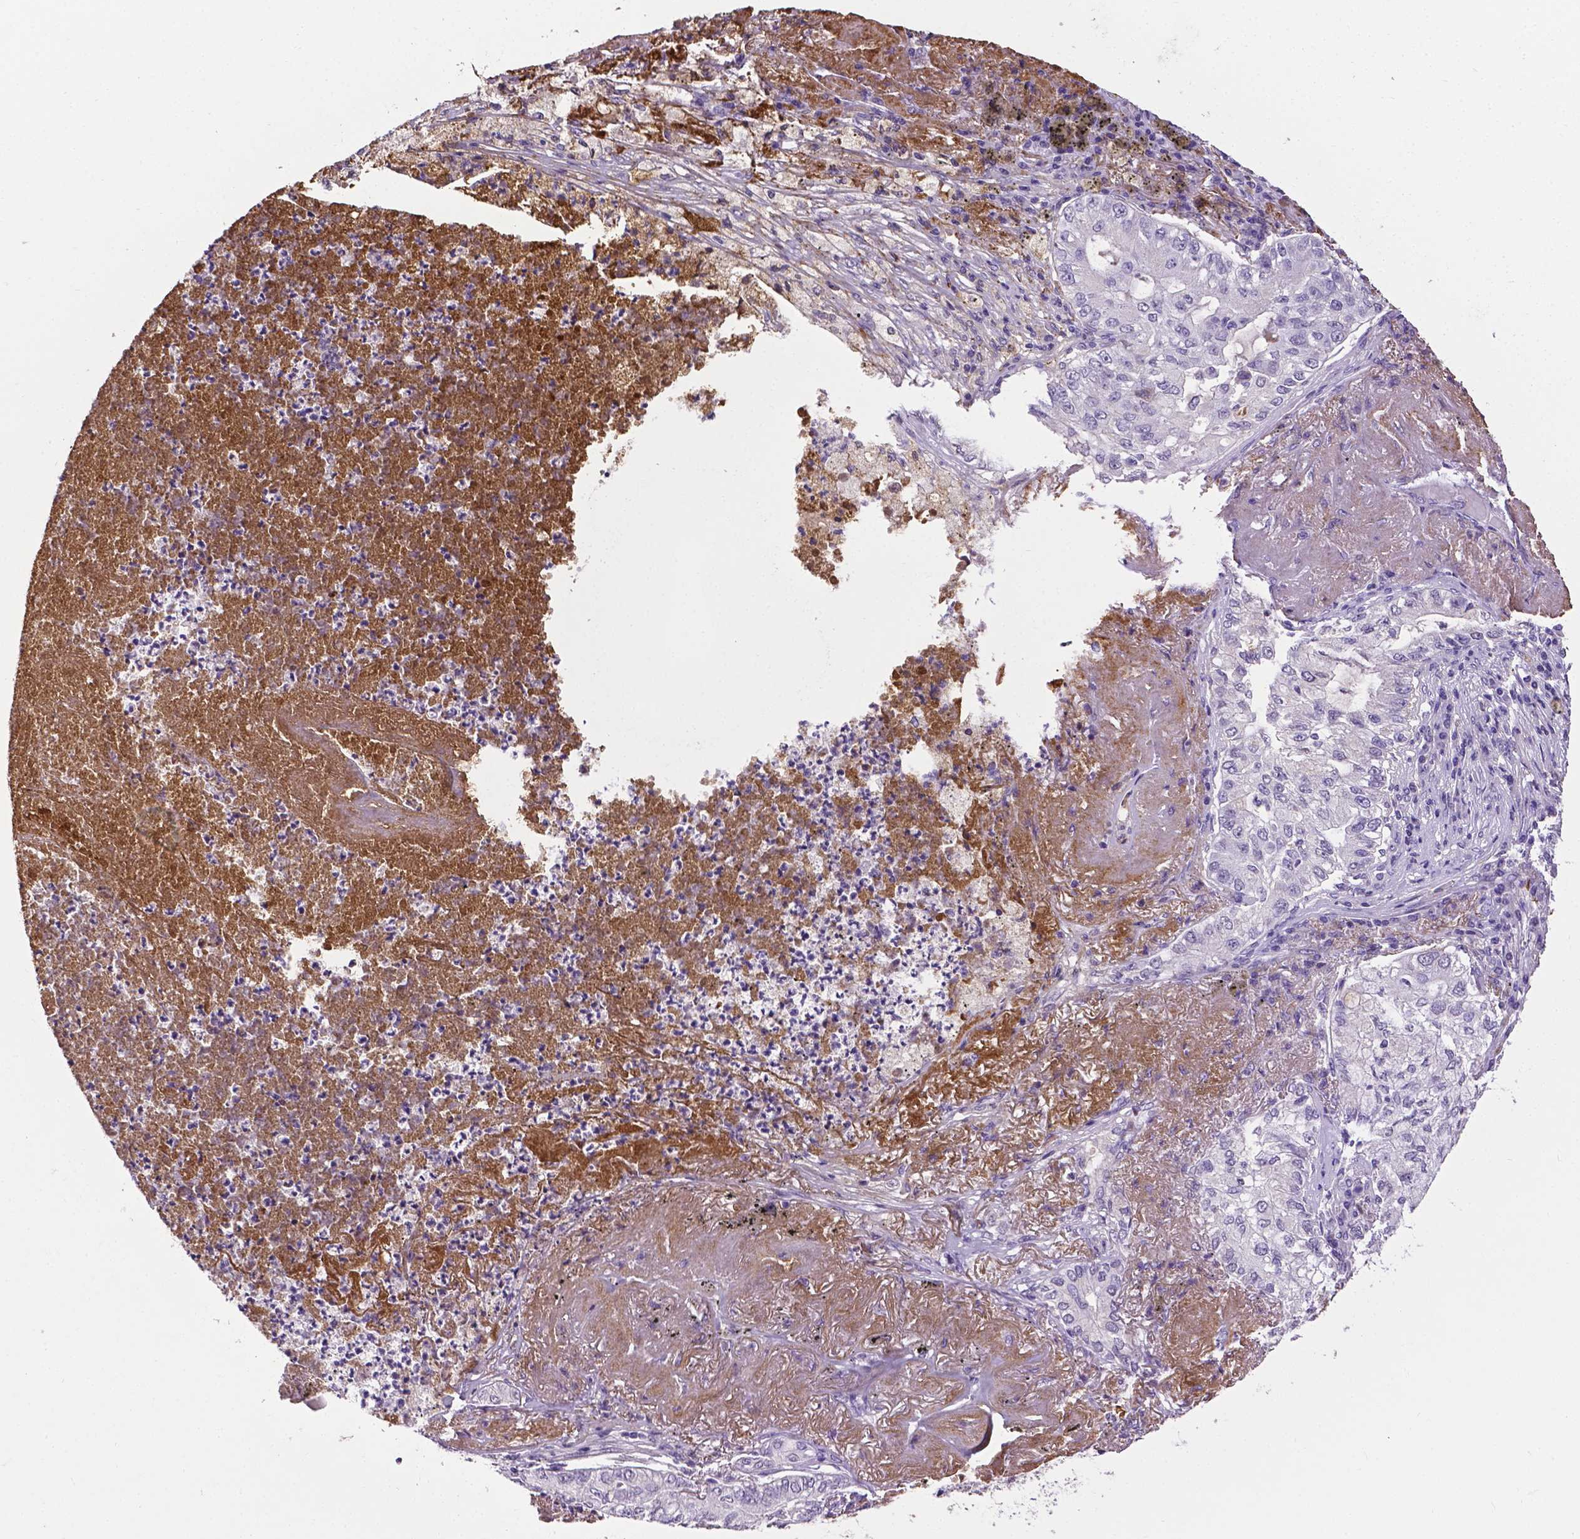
{"staining": {"intensity": "negative", "quantity": "none", "location": "none"}, "tissue": "lung cancer", "cell_type": "Tumor cells", "image_type": "cancer", "snomed": [{"axis": "morphology", "description": "Adenocarcinoma, NOS"}, {"axis": "topography", "description": "Lung"}], "caption": "Photomicrograph shows no significant protein expression in tumor cells of lung cancer (adenocarcinoma). The staining is performed using DAB brown chromogen with nuclei counter-stained in using hematoxylin.", "gene": "APOE", "patient": {"sex": "female", "age": 73}}